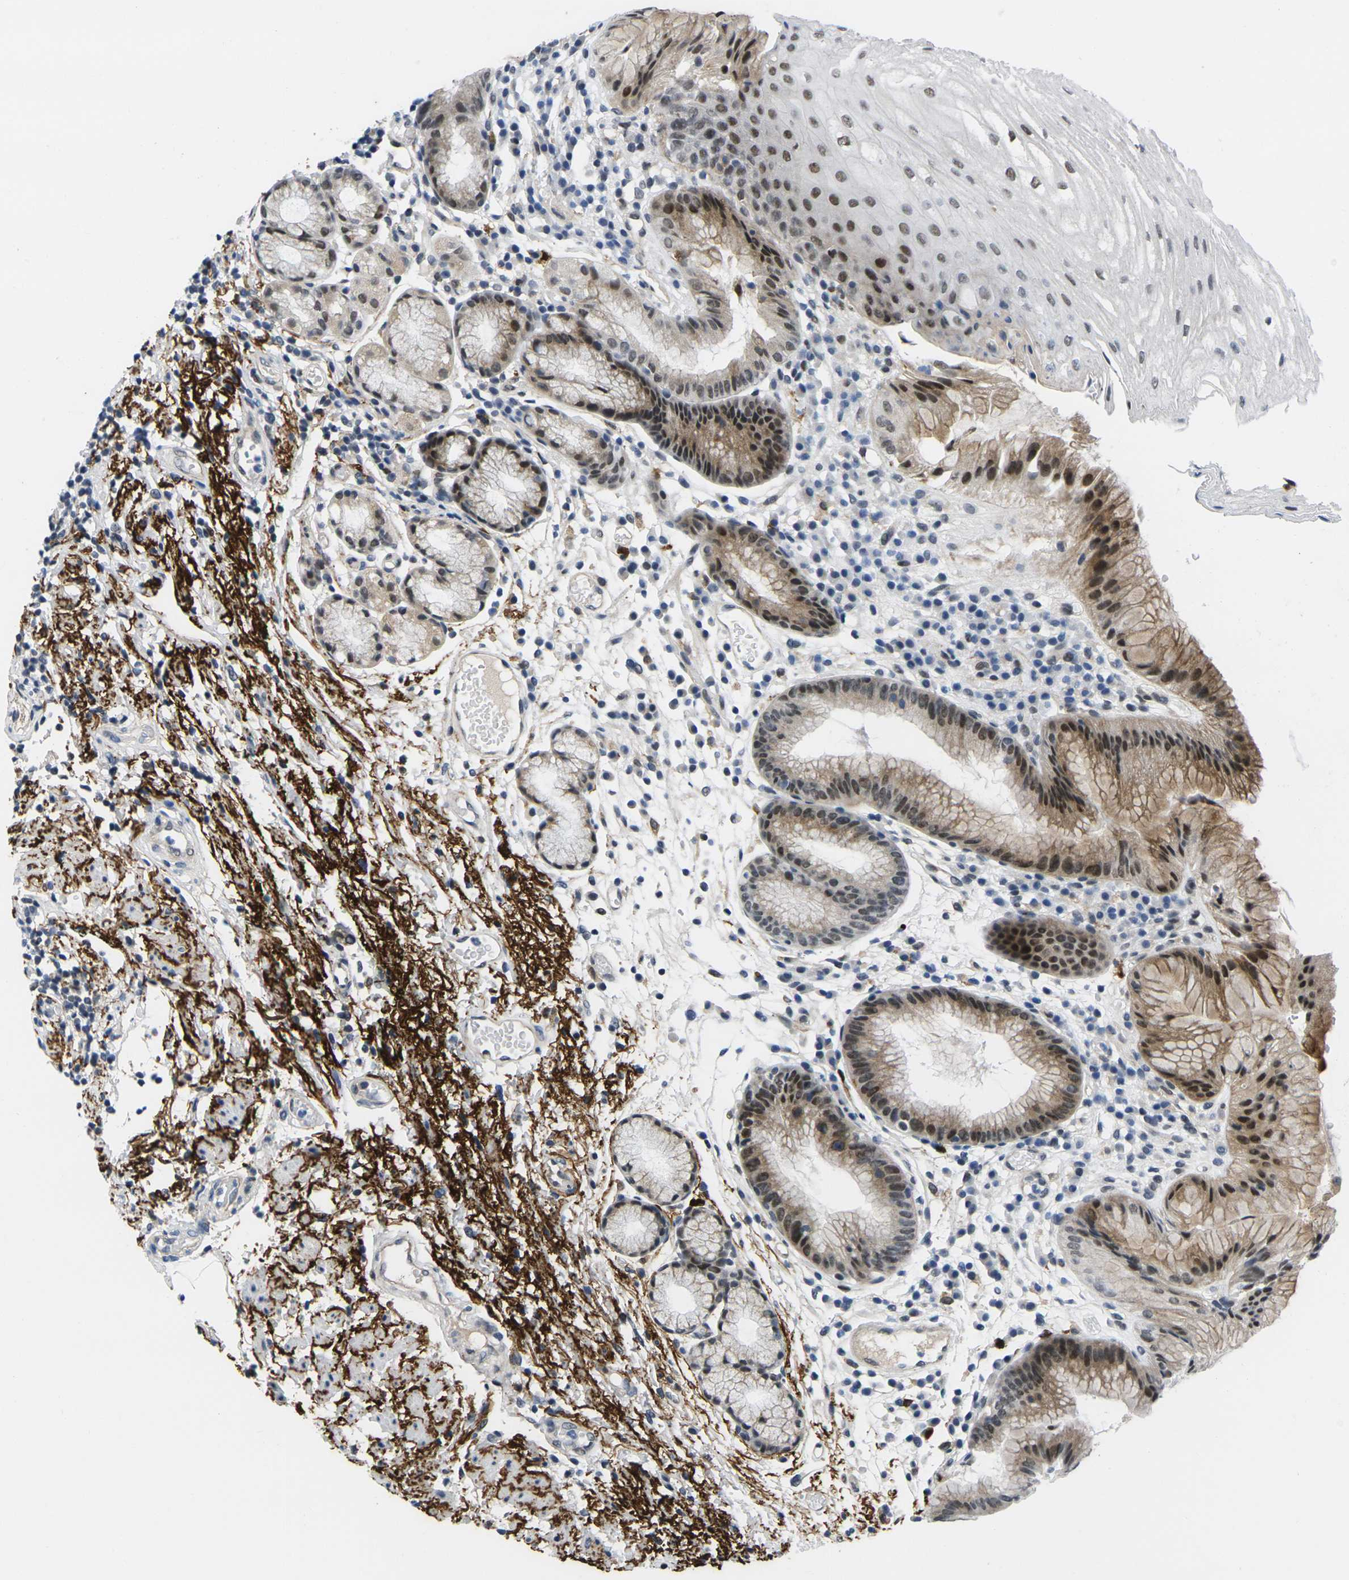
{"staining": {"intensity": "moderate", "quantity": "25%-75%", "location": "cytoplasmic/membranous,nuclear"}, "tissue": "stomach", "cell_type": "Glandular cells", "image_type": "normal", "snomed": [{"axis": "morphology", "description": "Normal tissue, NOS"}, {"axis": "topography", "description": "Stomach, upper"}], "caption": "Stomach stained with a protein marker demonstrates moderate staining in glandular cells.", "gene": "RBM7", "patient": {"sex": "male", "age": 72}}